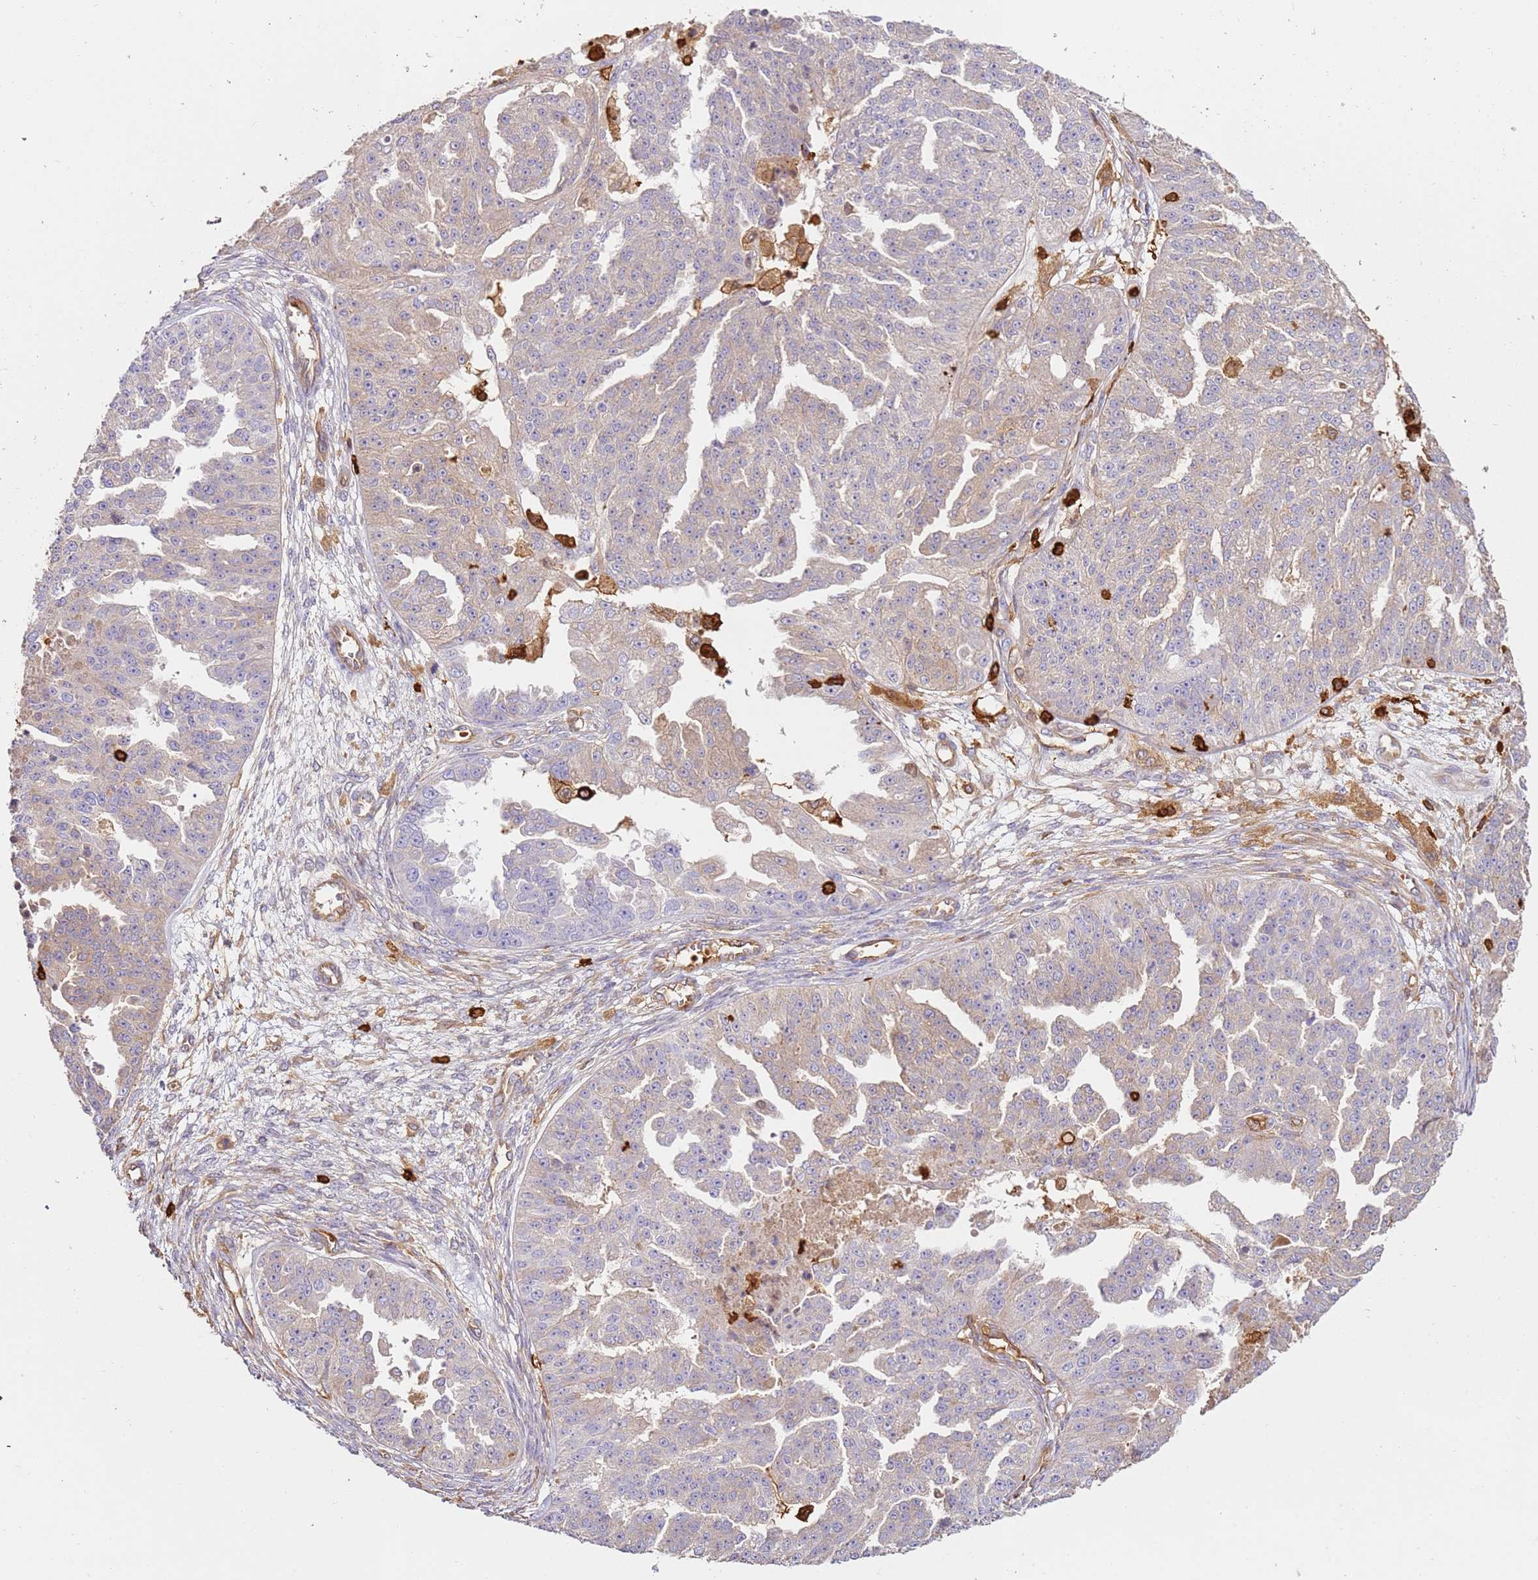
{"staining": {"intensity": "negative", "quantity": "none", "location": "none"}, "tissue": "ovarian cancer", "cell_type": "Tumor cells", "image_type": "cancer", "snomed": [{"axis": "morphology", "description": "Cystadenocarcinoma, serous, NOS"}, {"axis": "topography", "description": "Ovary"}], "caption": "IHC histopathology image of neoplastic tissue: ovarian cancer (serous cystadenocarcinoma) stained with DAB reveals no significant protein expression in tumor cells. (DAB (3,3'-diaminobenzidine) immunohistochemistry with hematoxylin counter stain).", "gene": "OR6P1", "patient": {"sex": "female", "age": 58}}